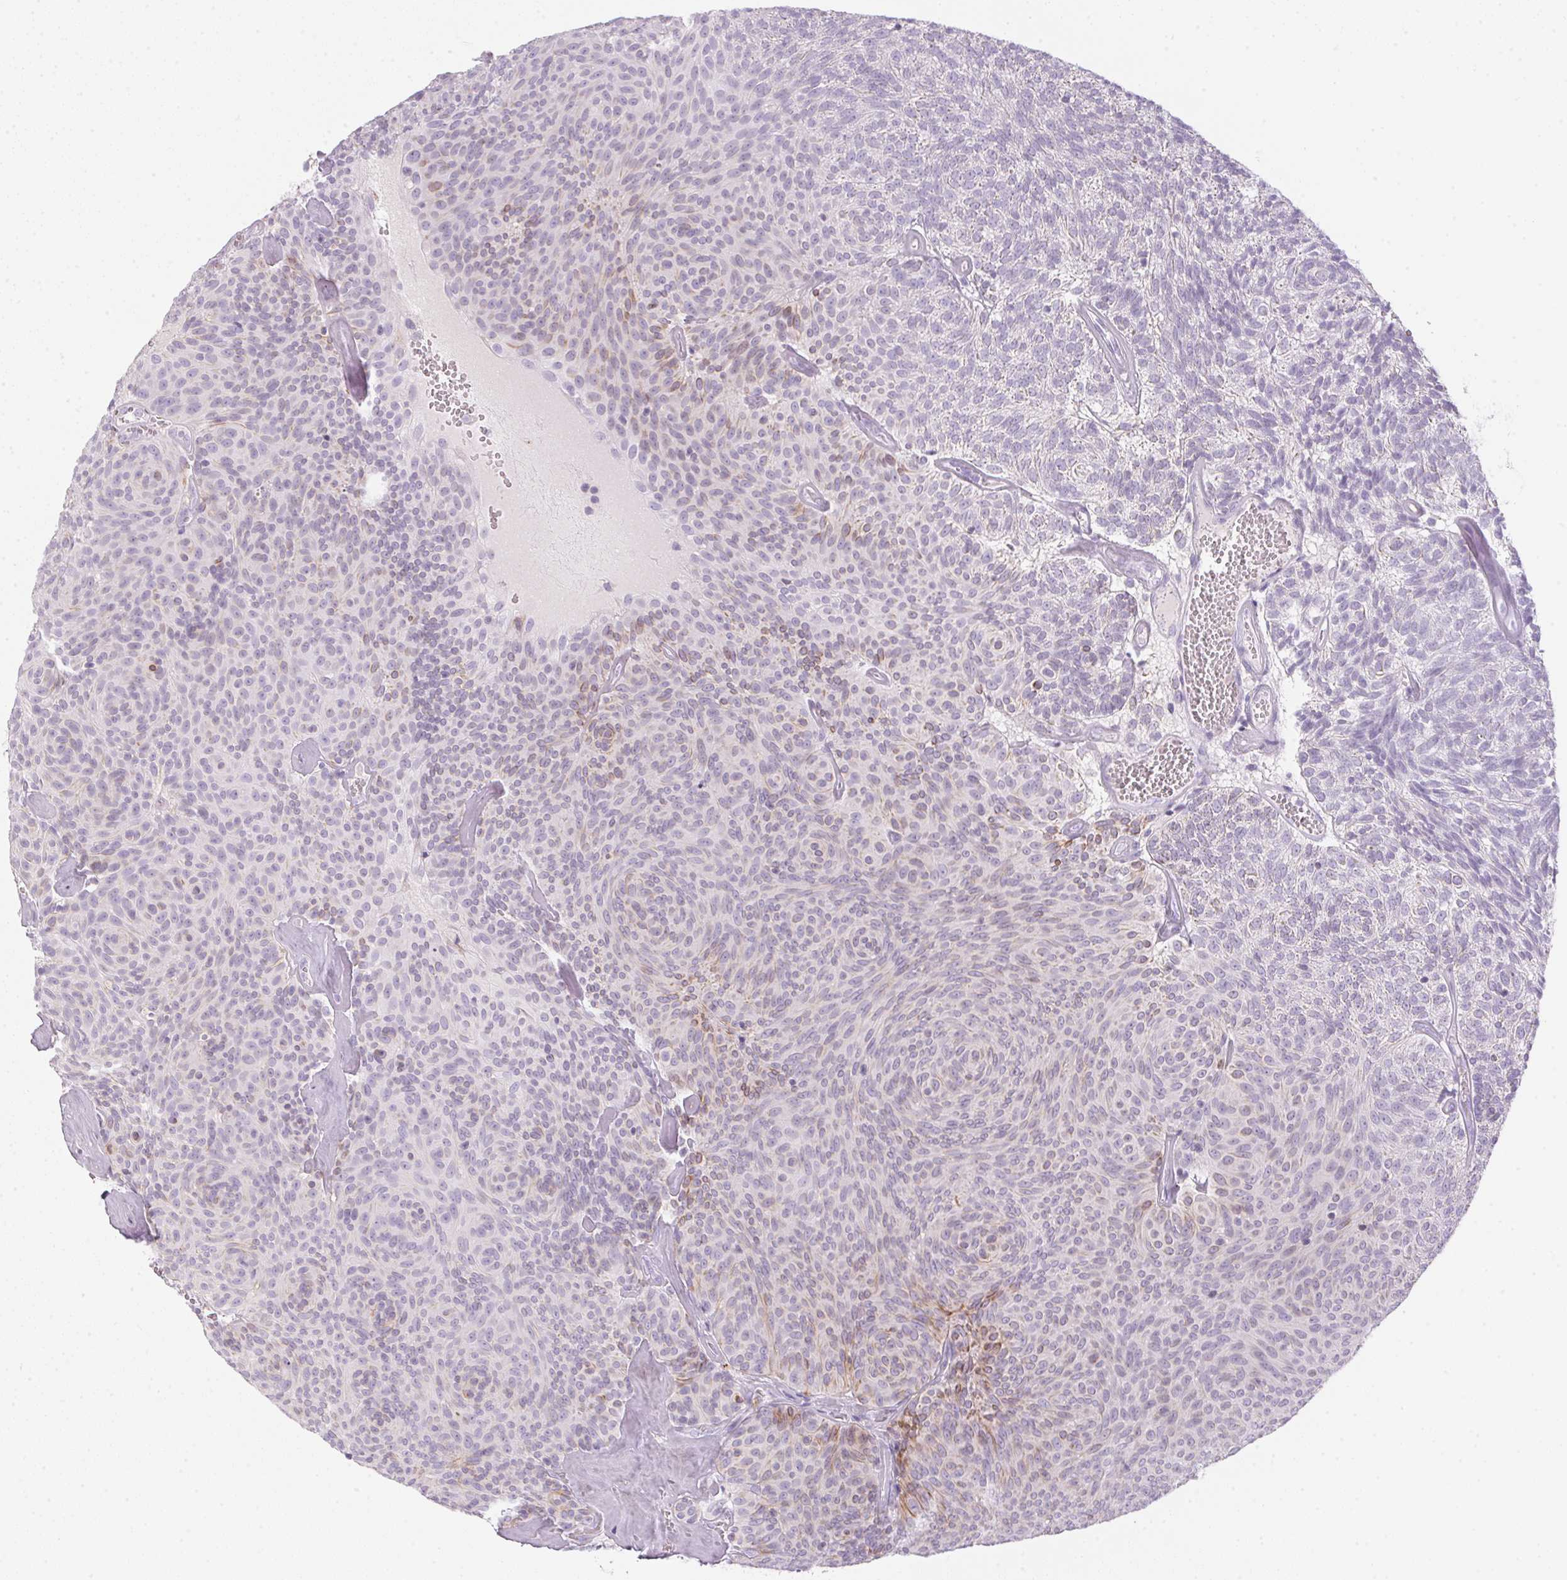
{"staining": {"intensity": "negative", "quantity": "none", "location": "none"}, "tissue": "urothelial cancer", "cell_type": "Tumor cells", "image_type": "cancer", "snomed": [{"axis": "morphology", "description": "Urothelial carcinoma, Low grade"}, {"axis": "topography", "description": "Urinary bladder"}], "caption": "Immunohistochemistry histopathology image of neoplastic tissue: human urothelial cancer stained with DAB (3,3'-diaminobenzidine) shows no significant protein staining in tumor cells.", "gene": "ECPAS", "patient": {"sex": "male", "age": 77}}